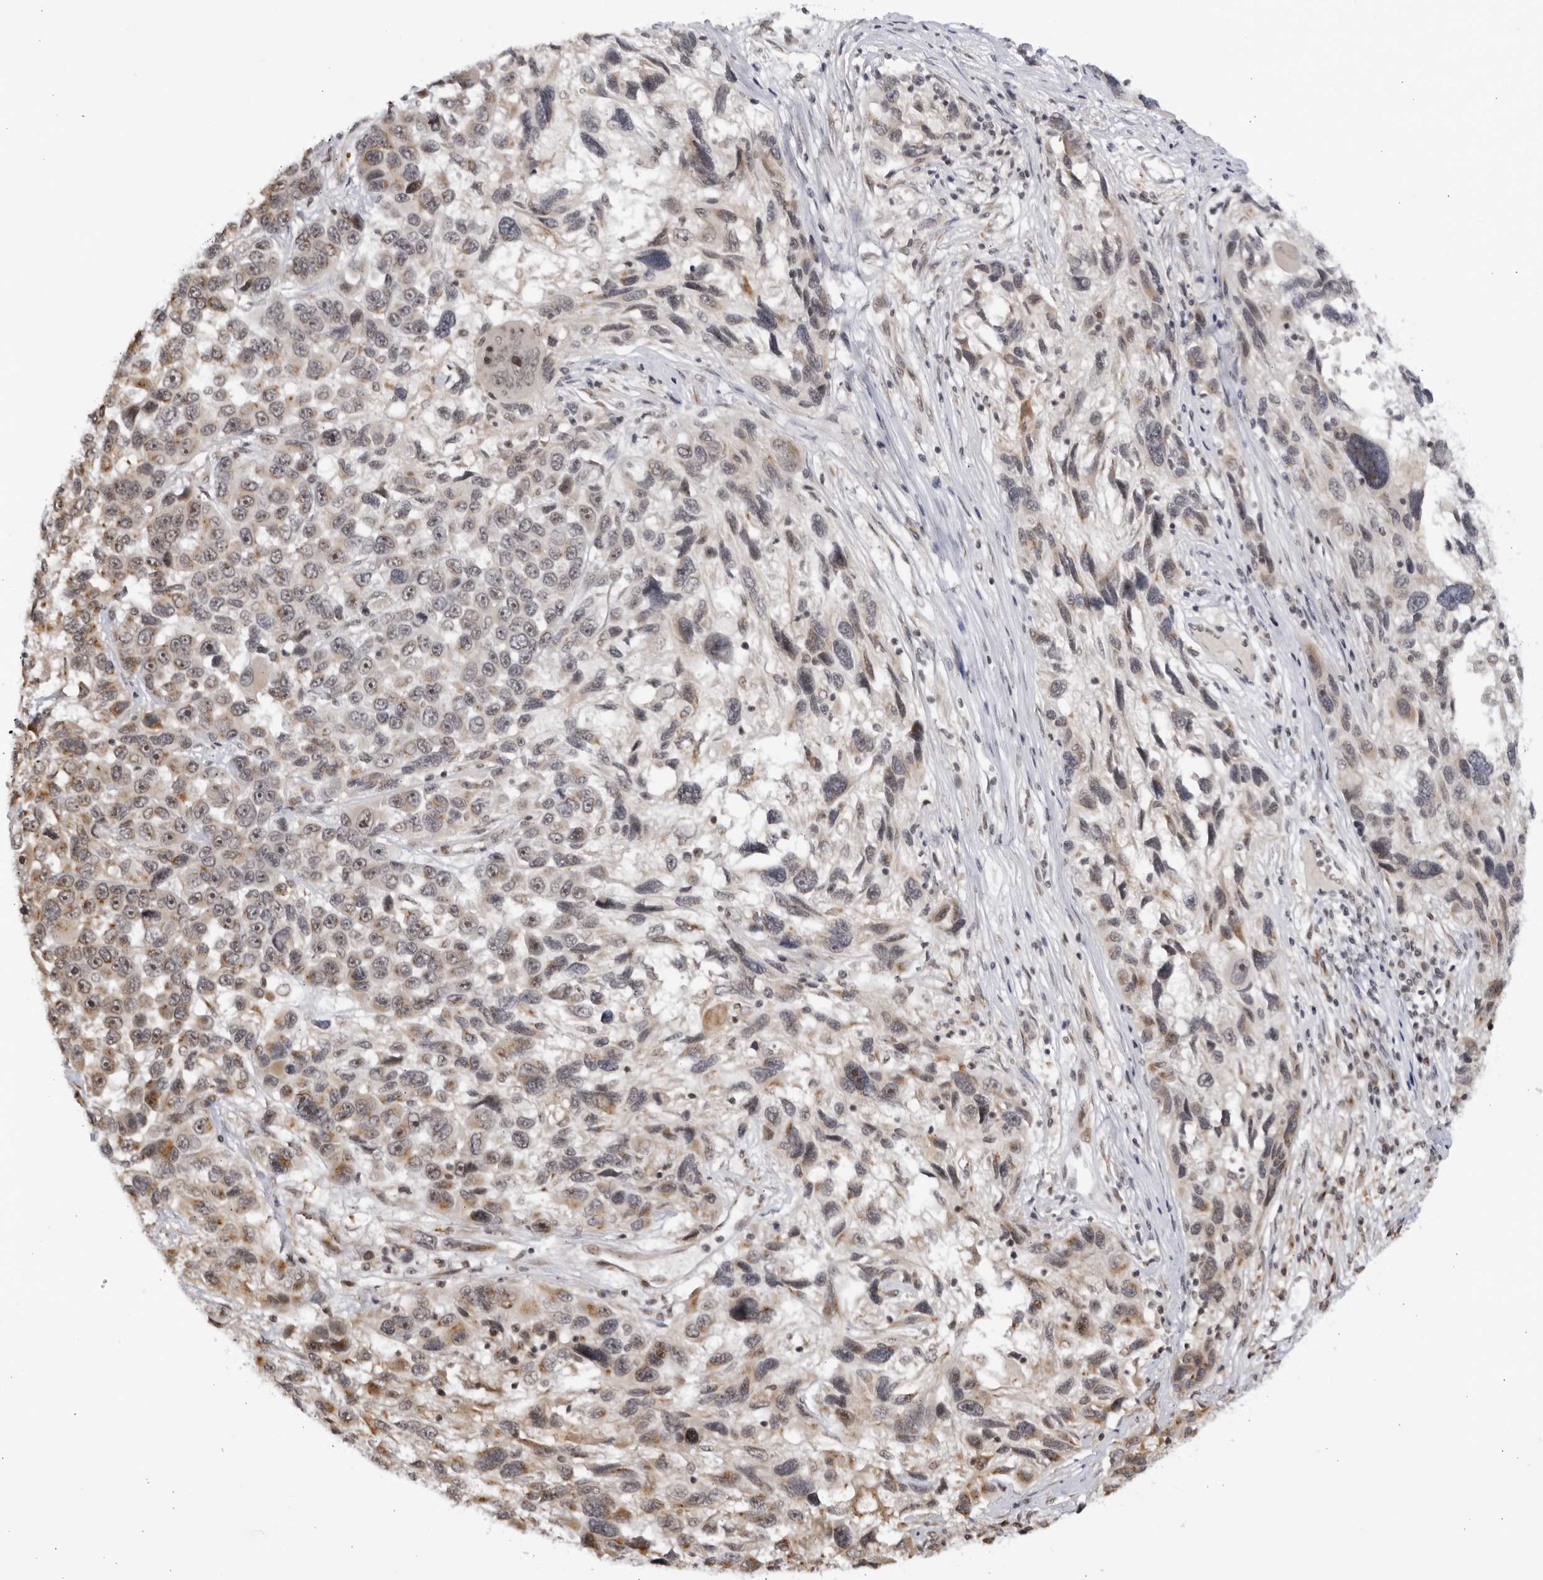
{"staining": {"intensity": "weak", "quantity": "25%-75%", "location": "cytoplasmic/membranous,nuclear"}, "tissue": "melanoma", "cell_type": "Tumor cells", "image_type": "cancer", "snomed": [{"axis": "morphology", "description": "Malignant melanoma, NOS"}, {"axis": "topography", "description": "Skin"}], "caption": "There is low levels of weak cytoplasmic/membranous and nuclear positivity in tumor cells of malignant melanoma, as demonstrated by immunohistochemical staining (brown color).", "gene": "RASGEF1C", "patient": {"sex": "male", "age": 53}}